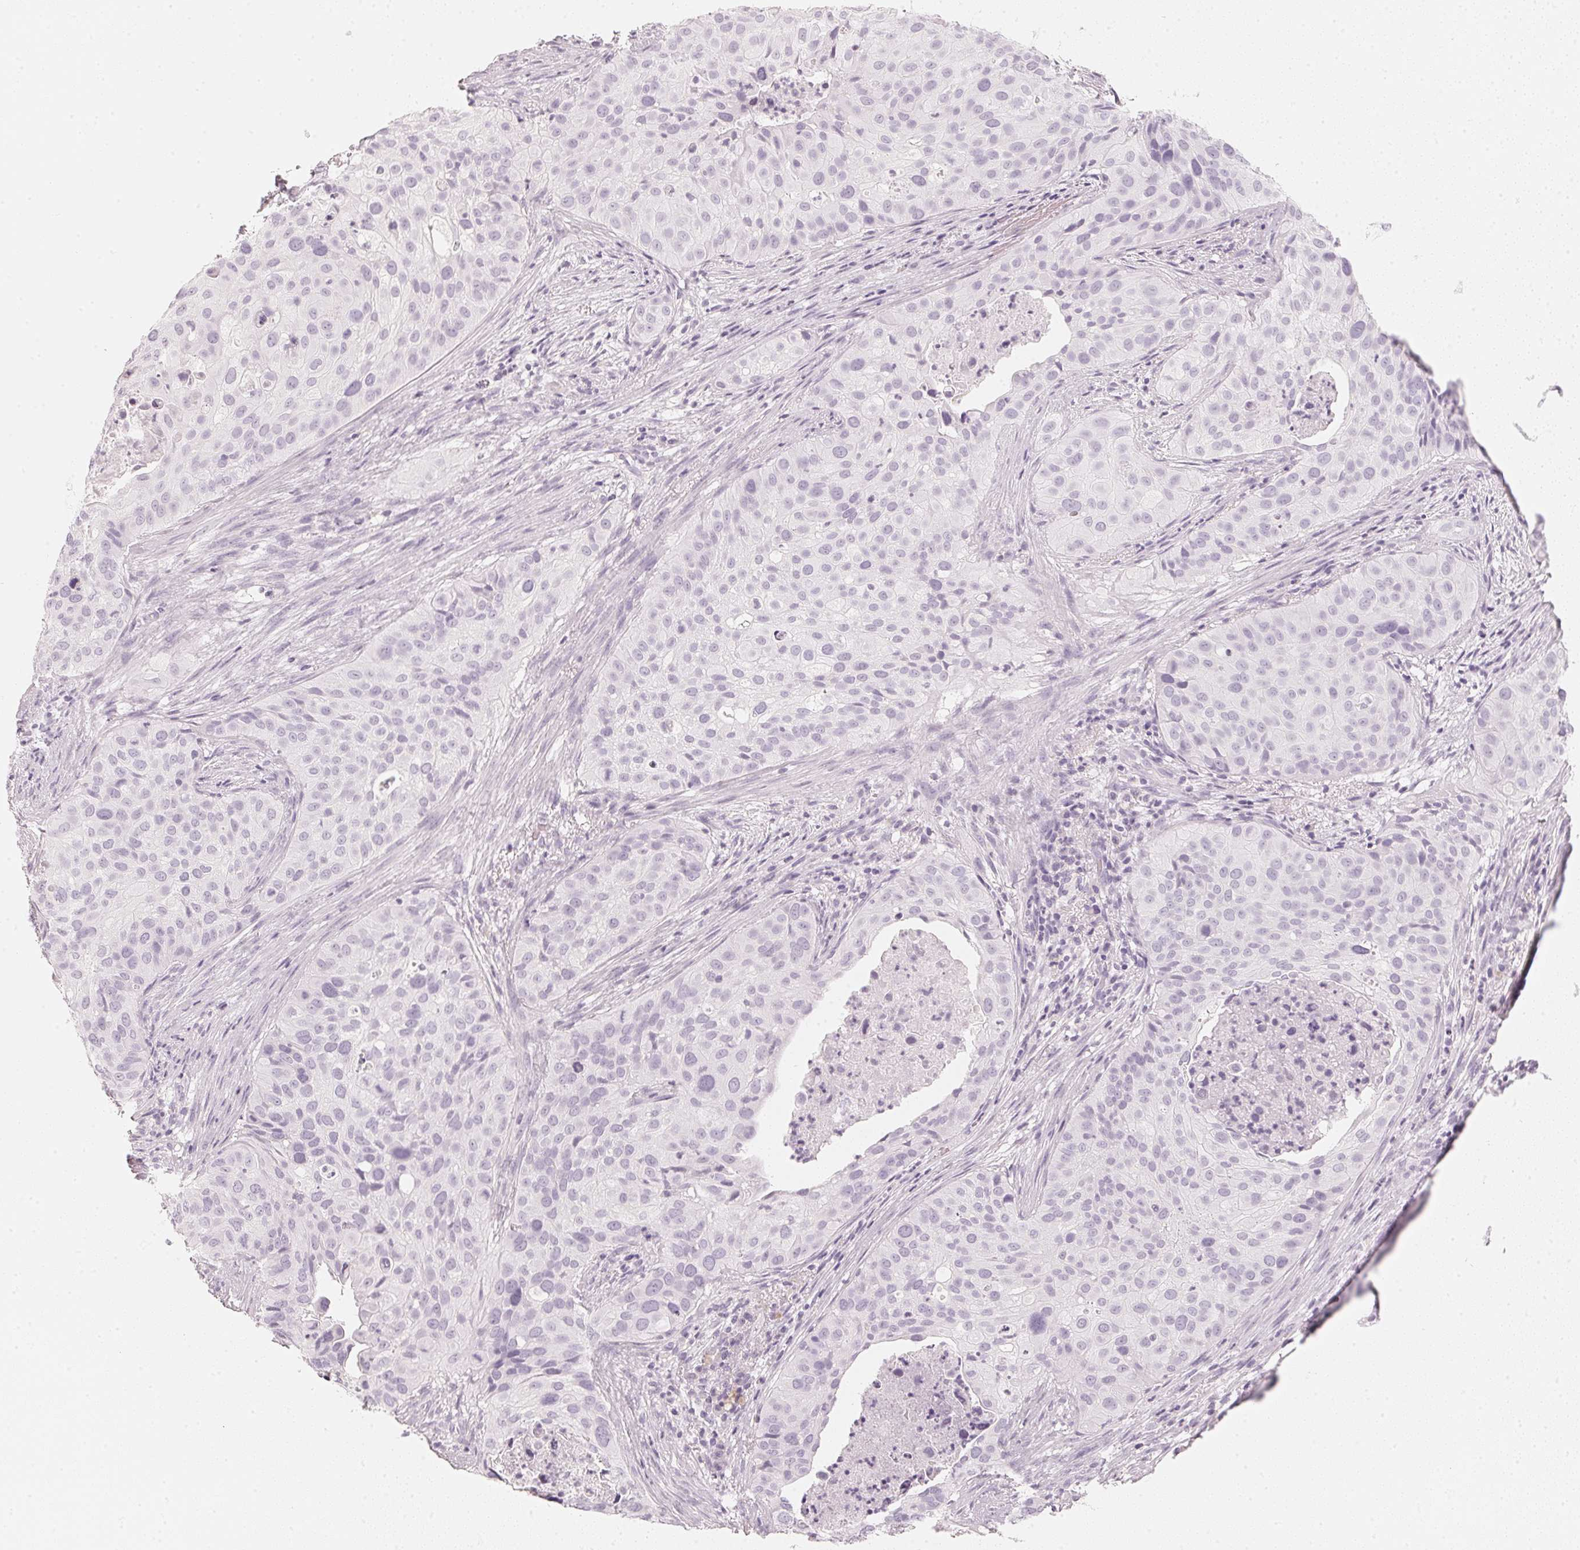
{"staining": {"intensity": "negative", "quantity": "none", "location": "none"}, "tissue": "cervical cancer", "cell_type": "Tumor cells", "image_type": "cancer", "snomed": [{"axis": "morphology", "description": "Squamous cell carcinoma, NOS"}, {"axis": "topography", "description": "Cervix"}], "caption": "This is a image of IHC staining of cervical squamous cell carcinoma, which shows no staining in tumor cells.", "gene": "SLC22A8", "patient": {"sex": "female", "age": 38}}